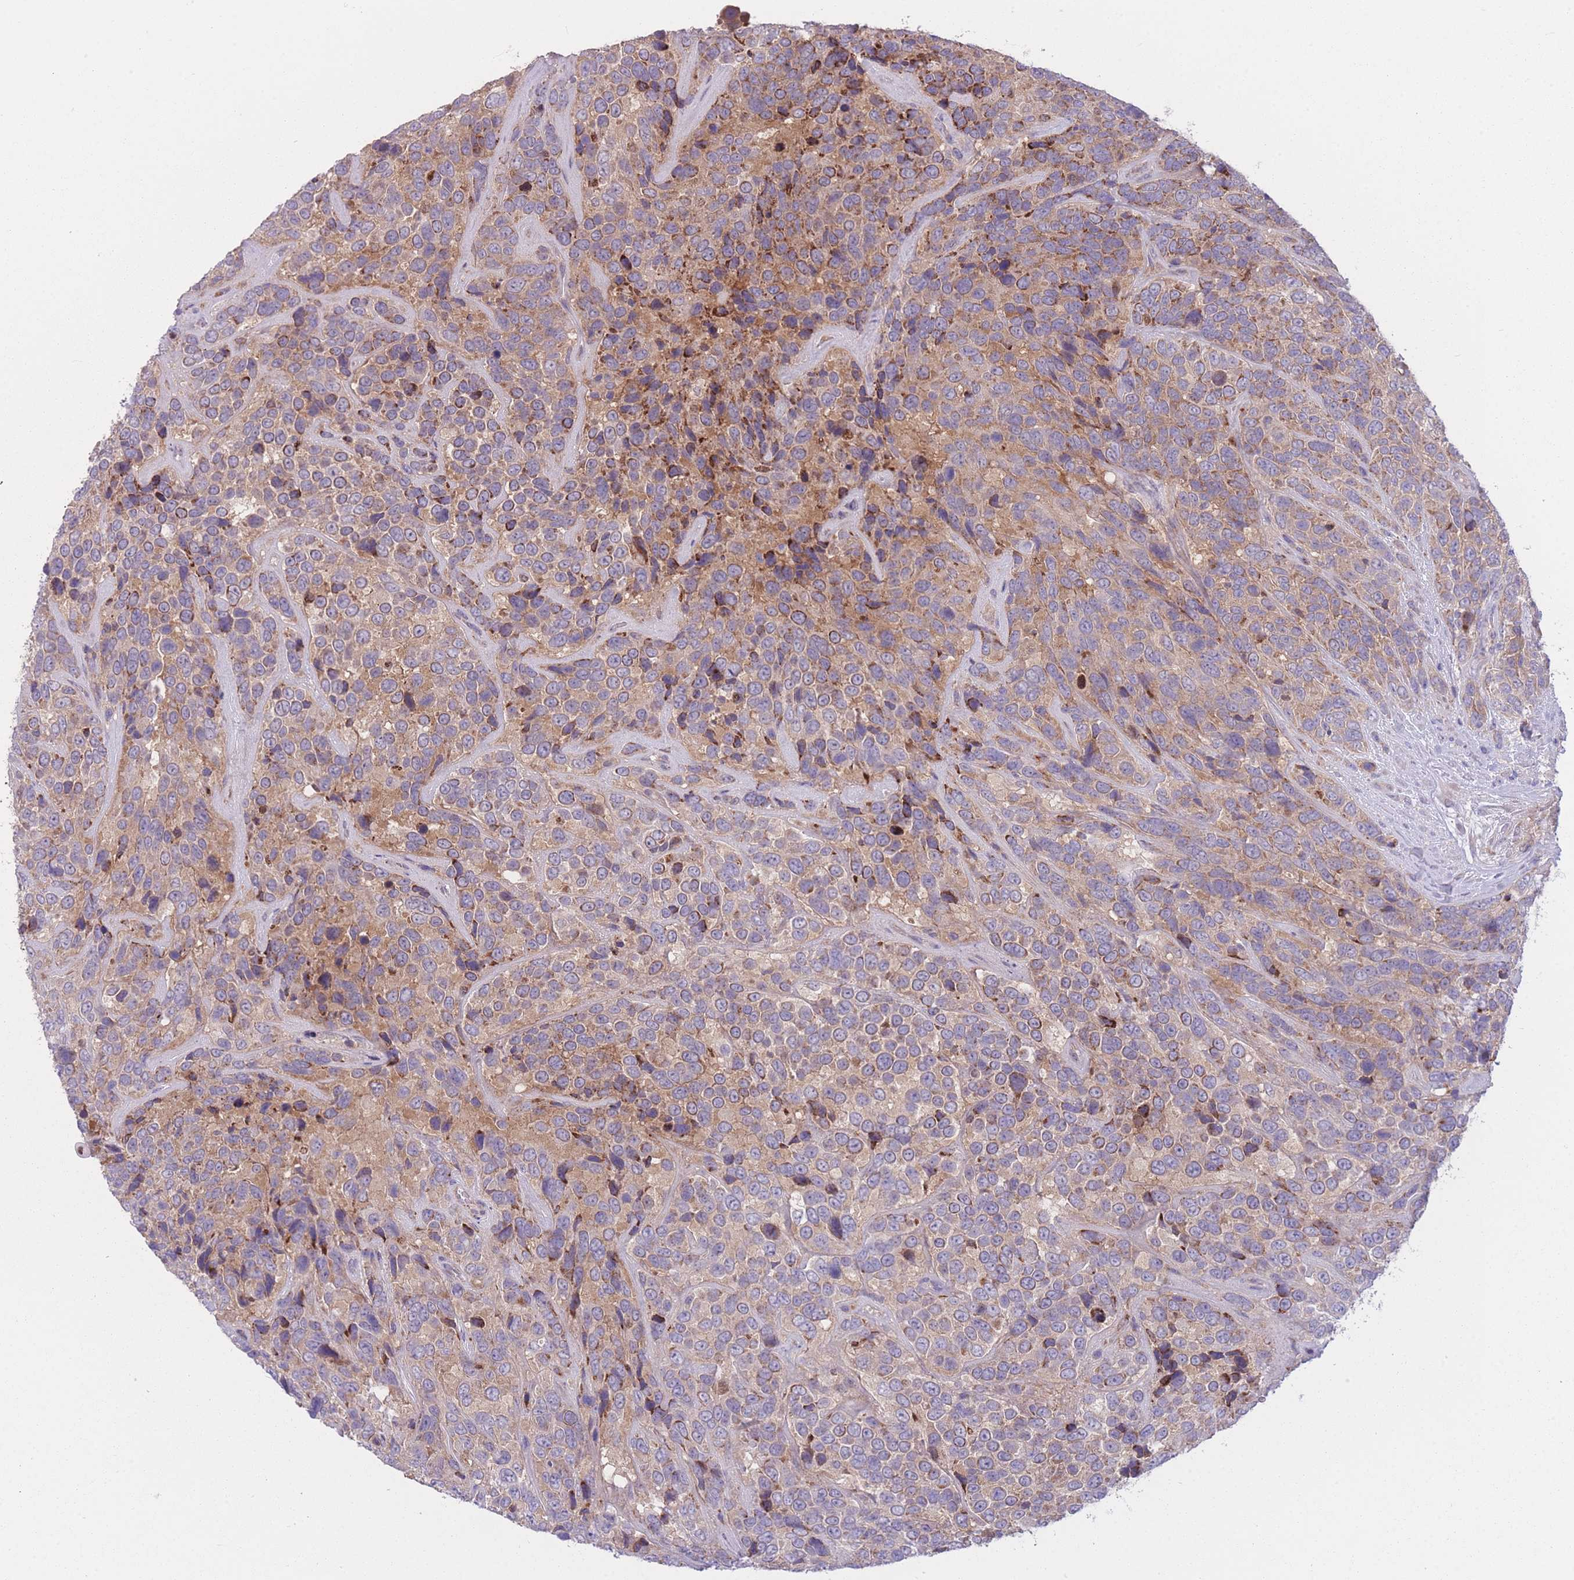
{"staining": {"intensity": "moderate", "quantity": ">75%", "location": "cytoplasmic/membranous"}, "tissue": "urothelial cancer", "cell_type": "Tumor cells", "image_type": "cancer", "snomed": [{"axis": "morphology", "description": "Urothelial carcinoma, High grade"}, {"axis": "topography", "description": "Urinary bladder"}], "caption": "DAB (3,3'-diaminobenzidine) immunohistochemical staining of human urothelial carcinoma (high-grade) shows moderate cytoplasmic/membranous protein staining in about >75% of tumor cells. The protein is shown in brown color, while the nuclei are stained blue.", "gene": "CCT6B", "patient": {"sex": "female", "age": 70}}